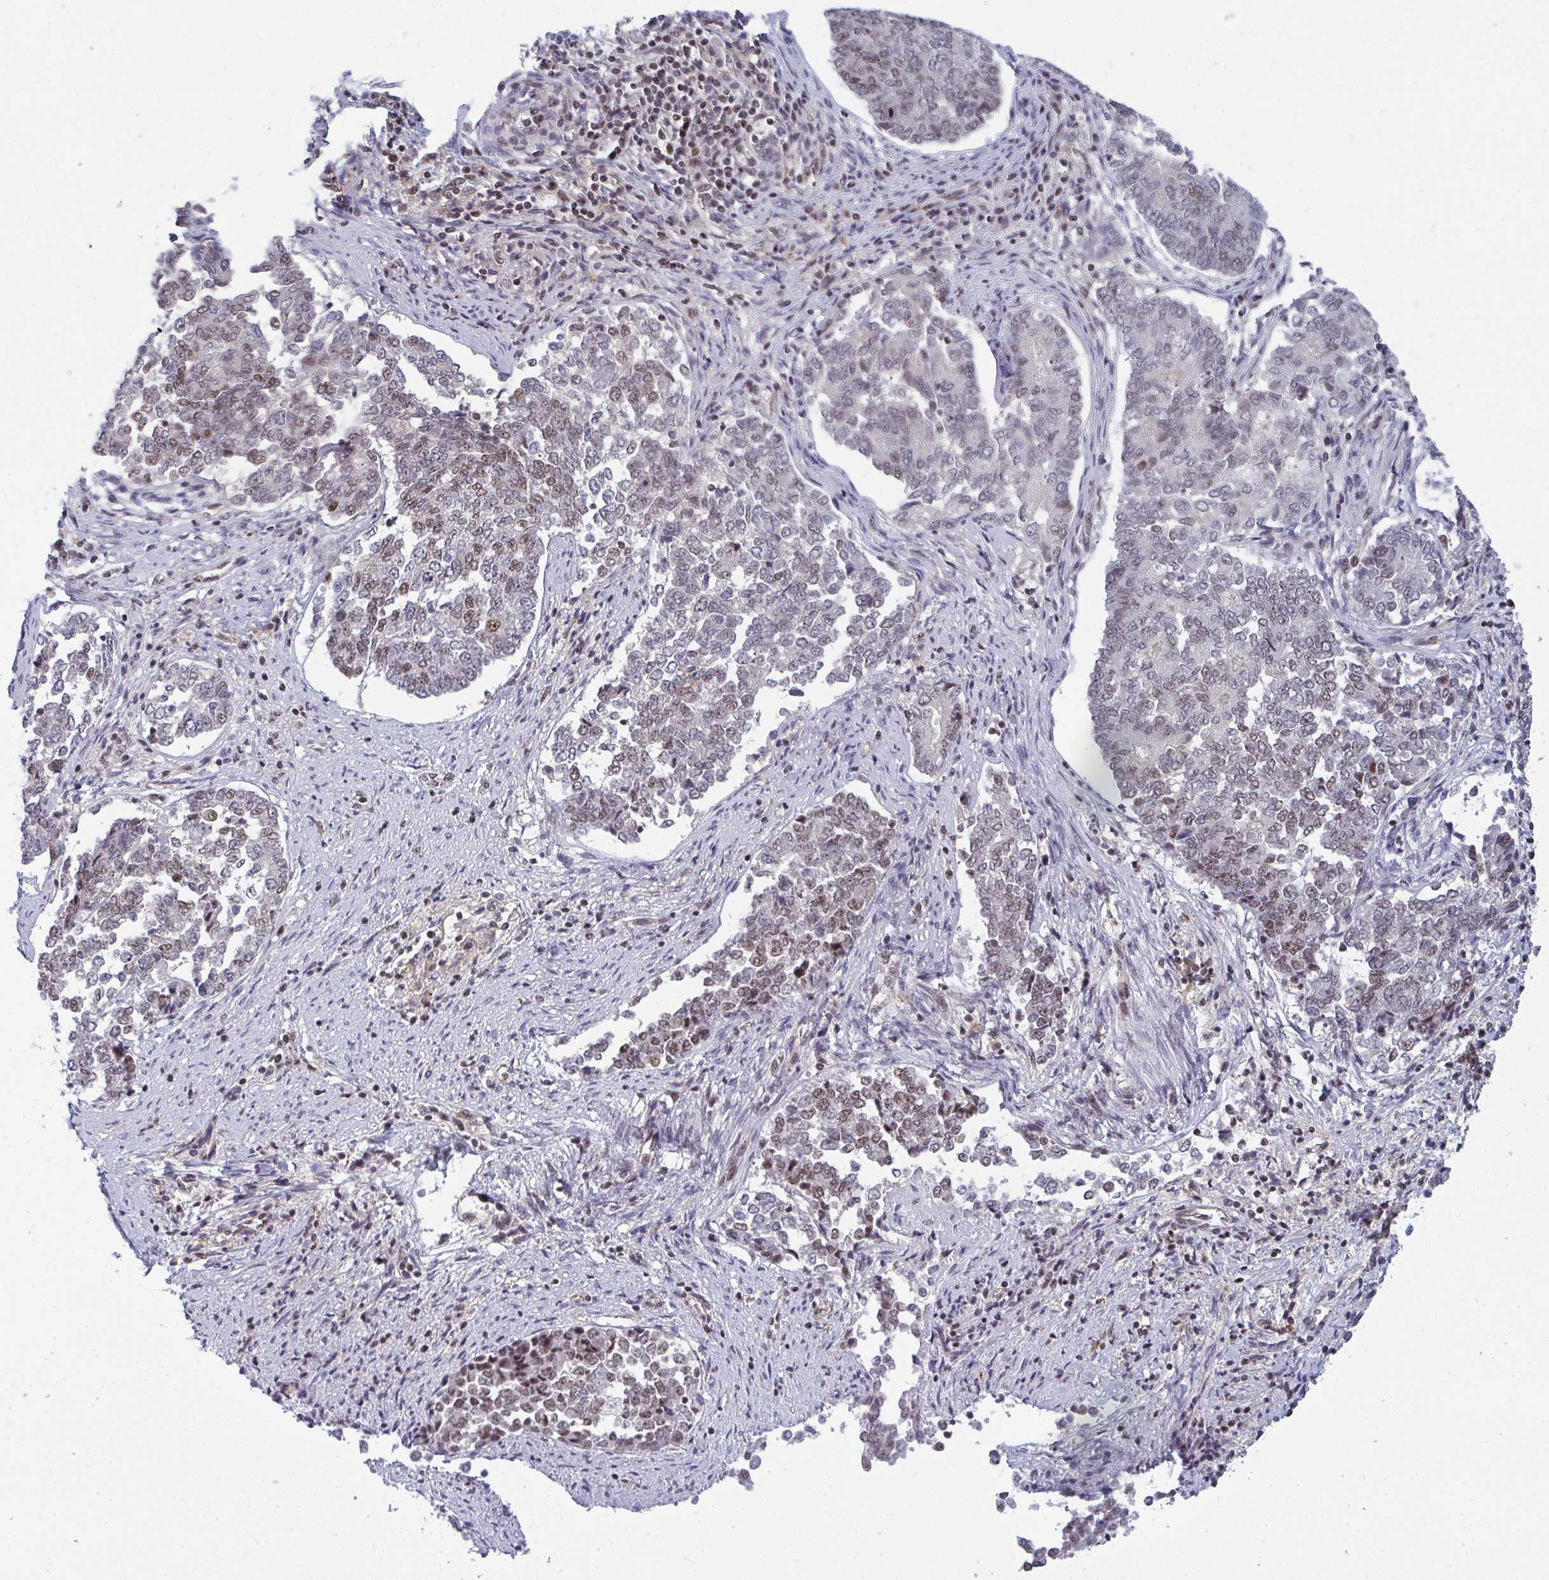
{"staining": {"intensity": "weak", "quantity": "25%-75%", "location": "nuclear"}, "tissue": "endometrial cancer", "cell_type": "Tumor cells", "image_type": "cancer", "snomed": [{"axis": "morphology", "description": "Adenocarcinoma, NOS"}, {"axis": "topography", "description": "Endometrium"}], "caption": "Weak nuclear staining is identified in about 25%-75% of tumor cells in endometrial cancer. The staining was performed using DAB to visualize the protein expression in brown, while the nuclei were stained in blue with hematoxylin (Magnification: 20x).", "gene": "ATF1", "patient": {"sex": "female", "age": 80}}